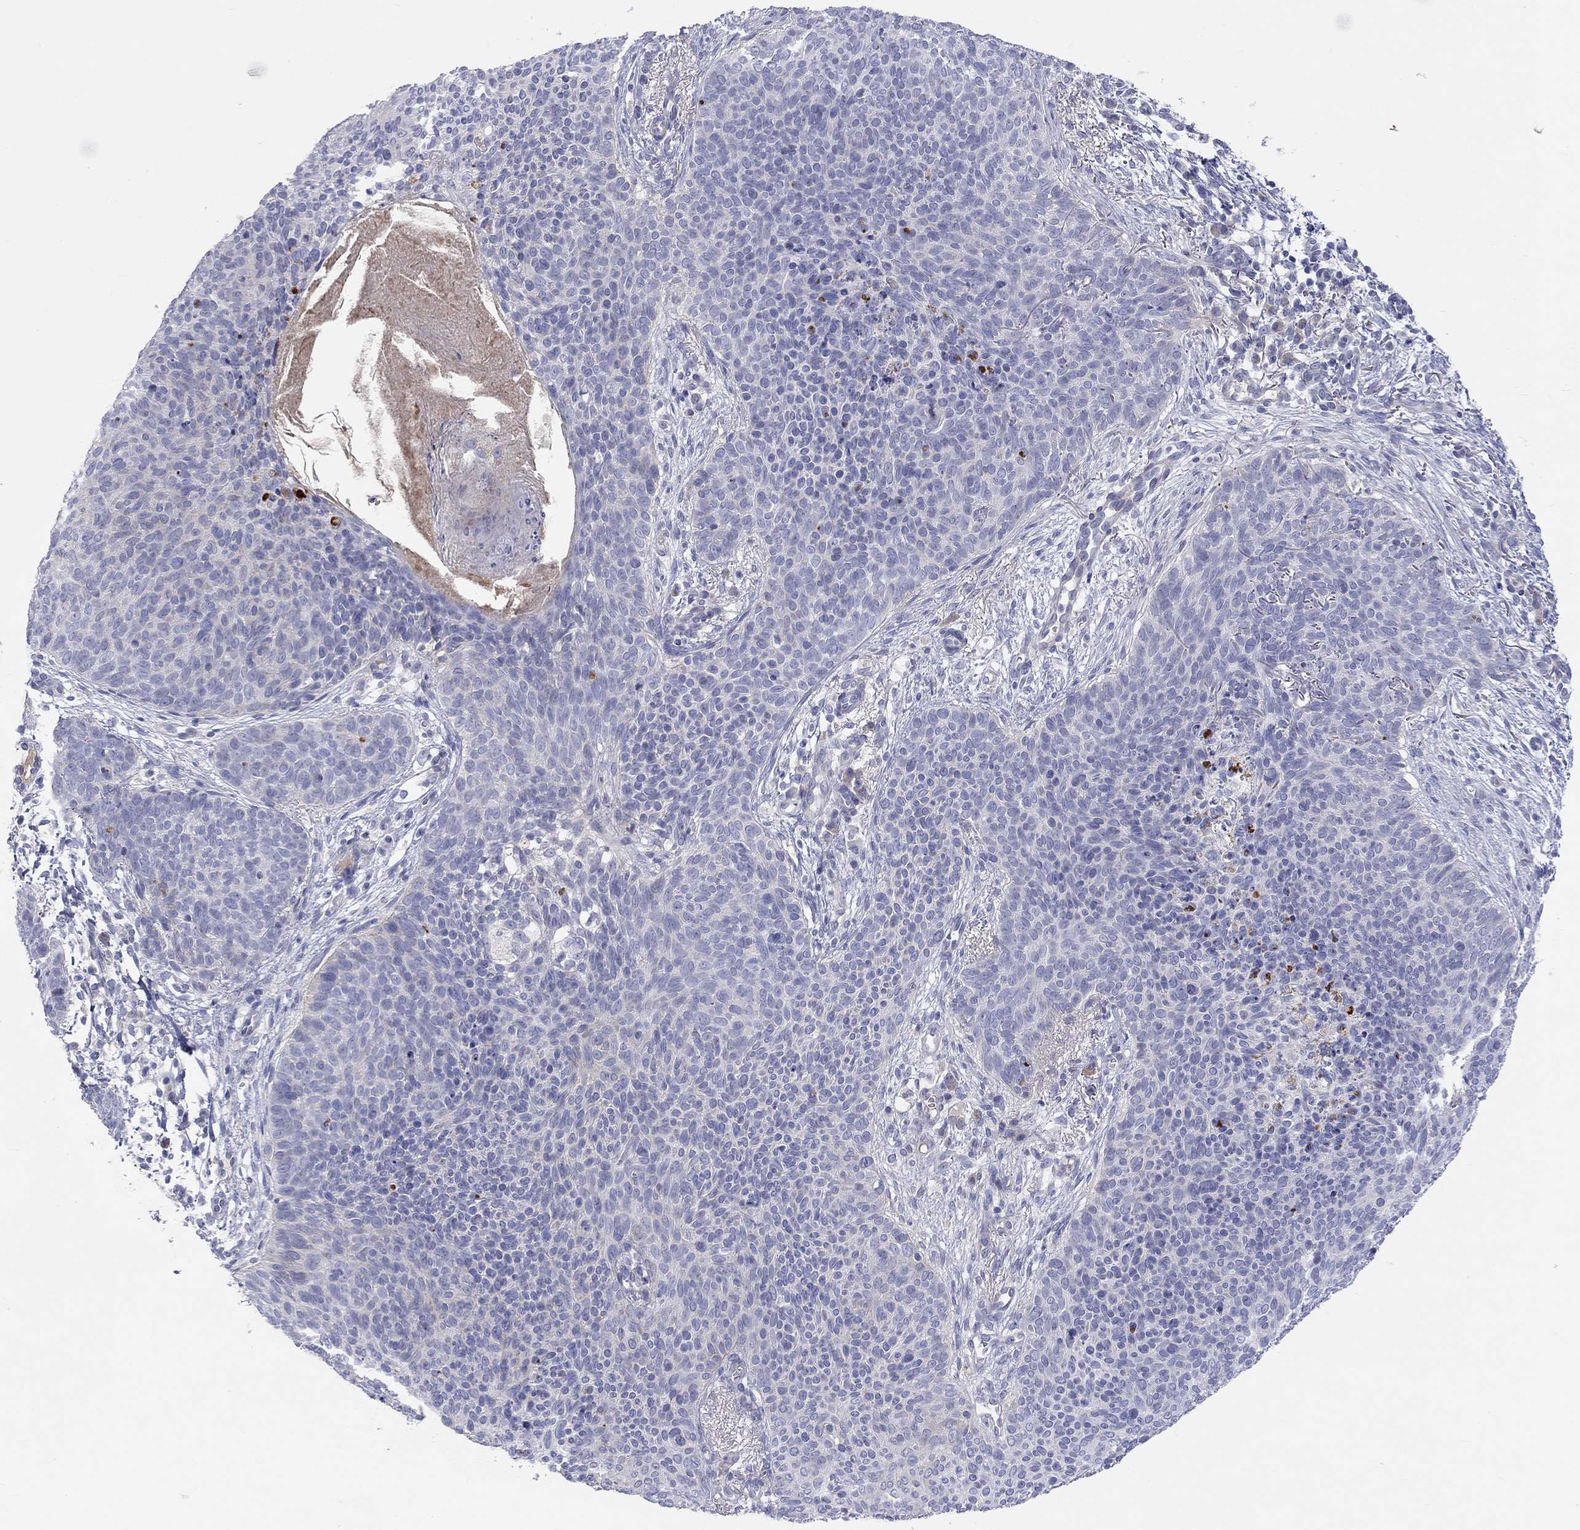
{"staining": {"intensity": "negative", "quantity": "none", "location": "none"}, "tissue": "skin cancer", "cell_type": "Tumor cells", "image_type": "cancer", "snomed": [{"axis": "morphology", "description": "Basal cell carcinoma"}, {"axis": "topography", "description": "Skin"}], "caption": "An IHC micrograph of skin cancer (basal cell carcinoma) is shown. There is no staining in tumor cells of skin cancer (basal cell carcinoma). (DAB IHC visualized using brightfield microscopy, high magnification).", "gene": "ST7L", "patient": {"sex": "male", "age": 64}}